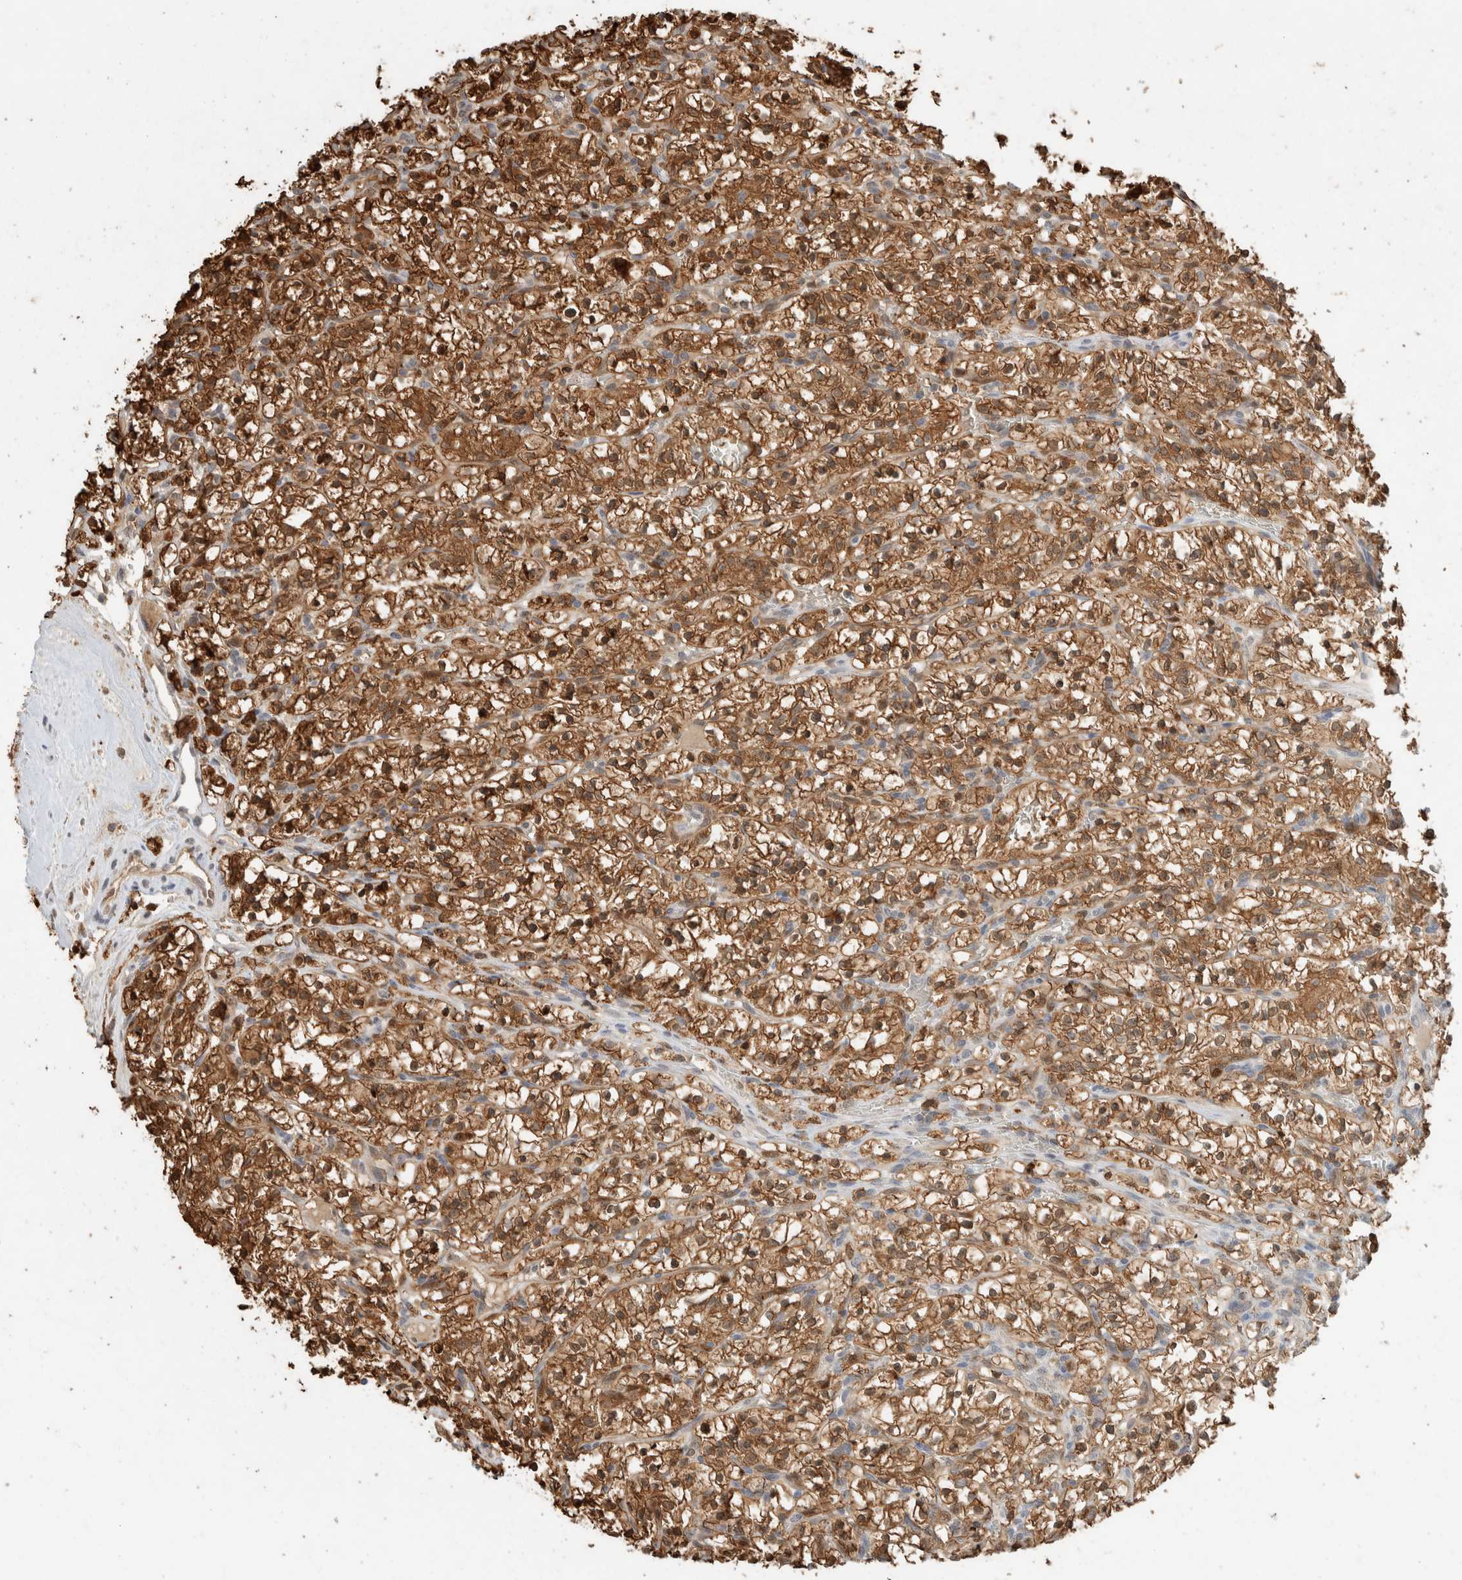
{"staining": {"intensity": "strong", "quantity": ">75%", "location": "cytoplasmic/membranous,nuclear"}, "tissue": "renal cancer", "cell_type": "Tumor cells", "image_type": "cancer", "snomed": [{"axis": "morphology", "description": "Adenocarcinoma, NOS"}, {"axis": "topography", "description": "Kidney"}], "caption": "Strong cytoplasmic/membranous and nuclear positivity for a protein is seen in about >75% of tumor cells of renal adenocarcinoma using IHC.", "gene": "CA13", "patient": {"sex": "female", "age": 57}}